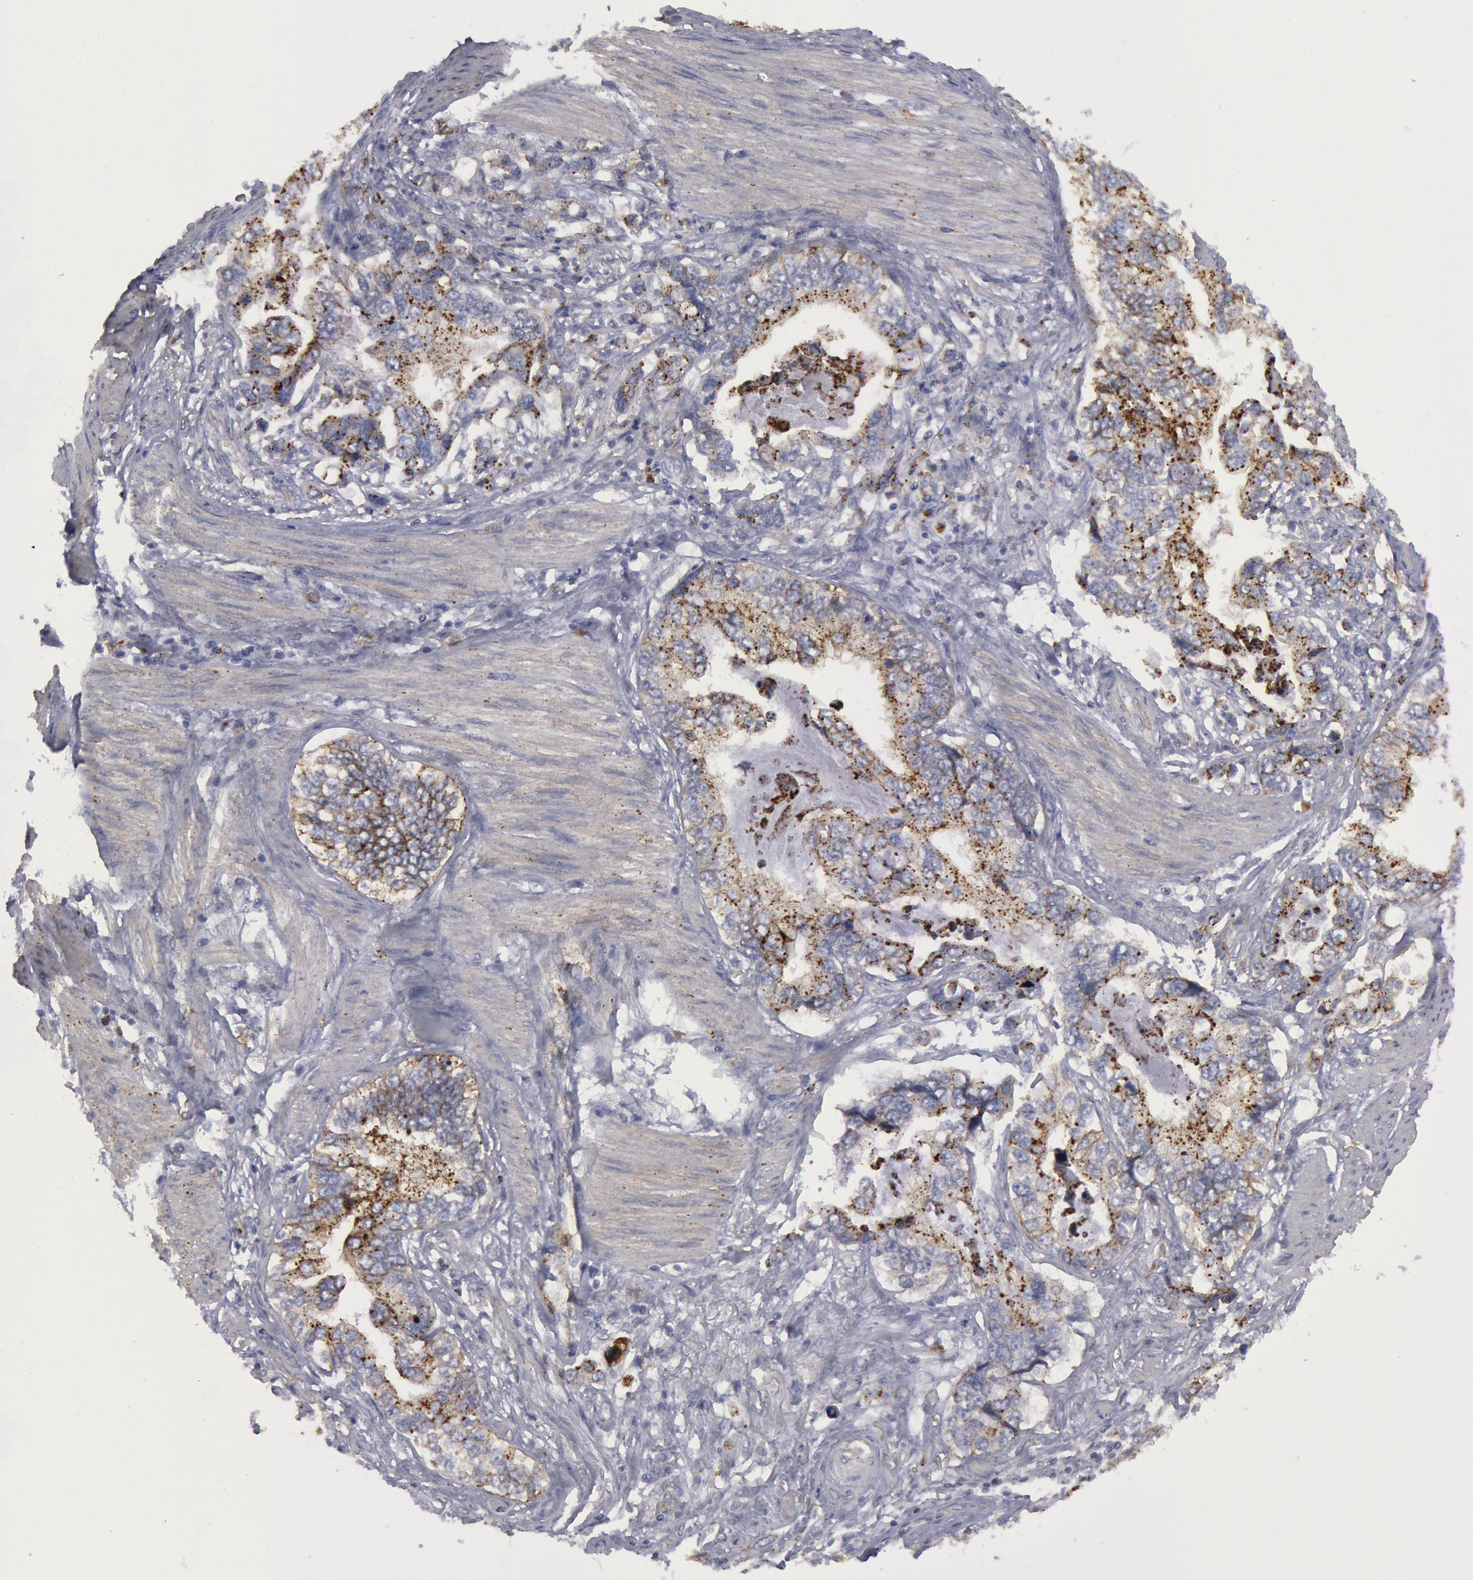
{"staining": {"intensity": "moderate", "quantity": ">75%", "location": "cytoplasmic/membranous"}, "tissue": "stomach cancer", "cell_type": "Tumor cells", "image_type": "cancer", "snomed": [{"axis": "morphology", "description": "Adenocarcinoma, NOS"}, {"axis": "topography", "description": "Pancreas"}, {"axis": "topography", "description": "Stomach, upper"}], "caption": "Stomach cancer (adenocarcinoma) stained with DAB (3,3'-diaminobenzidine) IHC reveals medium levels of moderate cytoplasmic/membranous staining in about >75% of tumor cells.", "gene": "FLOT1", "patient": {"sex": "male", "age": 77}}